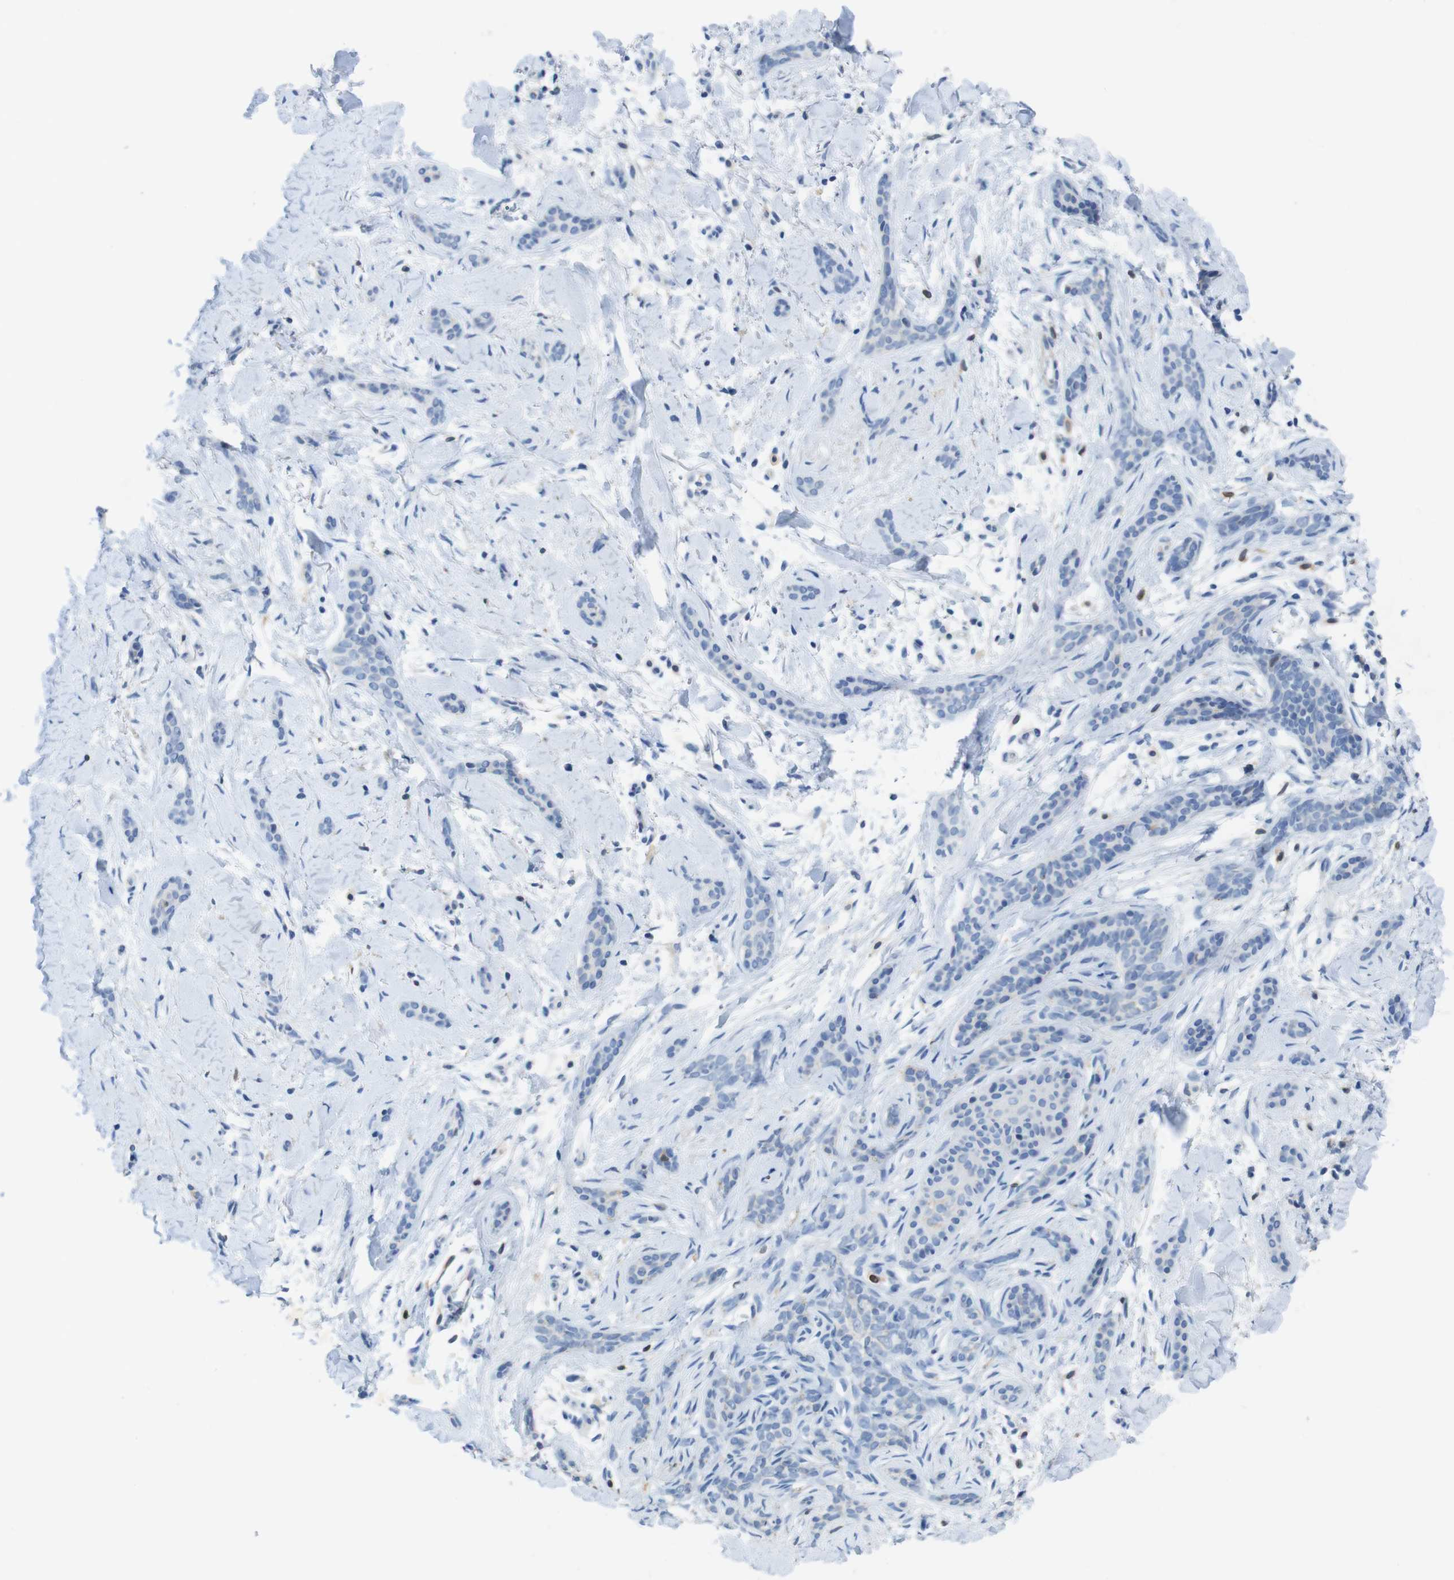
{"staining": {"intensity": "negative", "quantity": "none", "location": "none"}, "tissue": "skin cancer", "cell_type": "Tumor cells", "image_type": "cancer", "snomed": [{"axis": "morphology", "description": "Basal cell carcinoma"}, {"axis": "morphology", "description": "Adnexal tumor, benign"}, {"axis": "topography", "description": "Skin"}], "caption": "Protein analysis of skin cancer (basal cell carcinoma) exhibits no significant positivity in tumor cells.", "gene": "TJP3", "patient": {"sex": "female", "age": 42}}